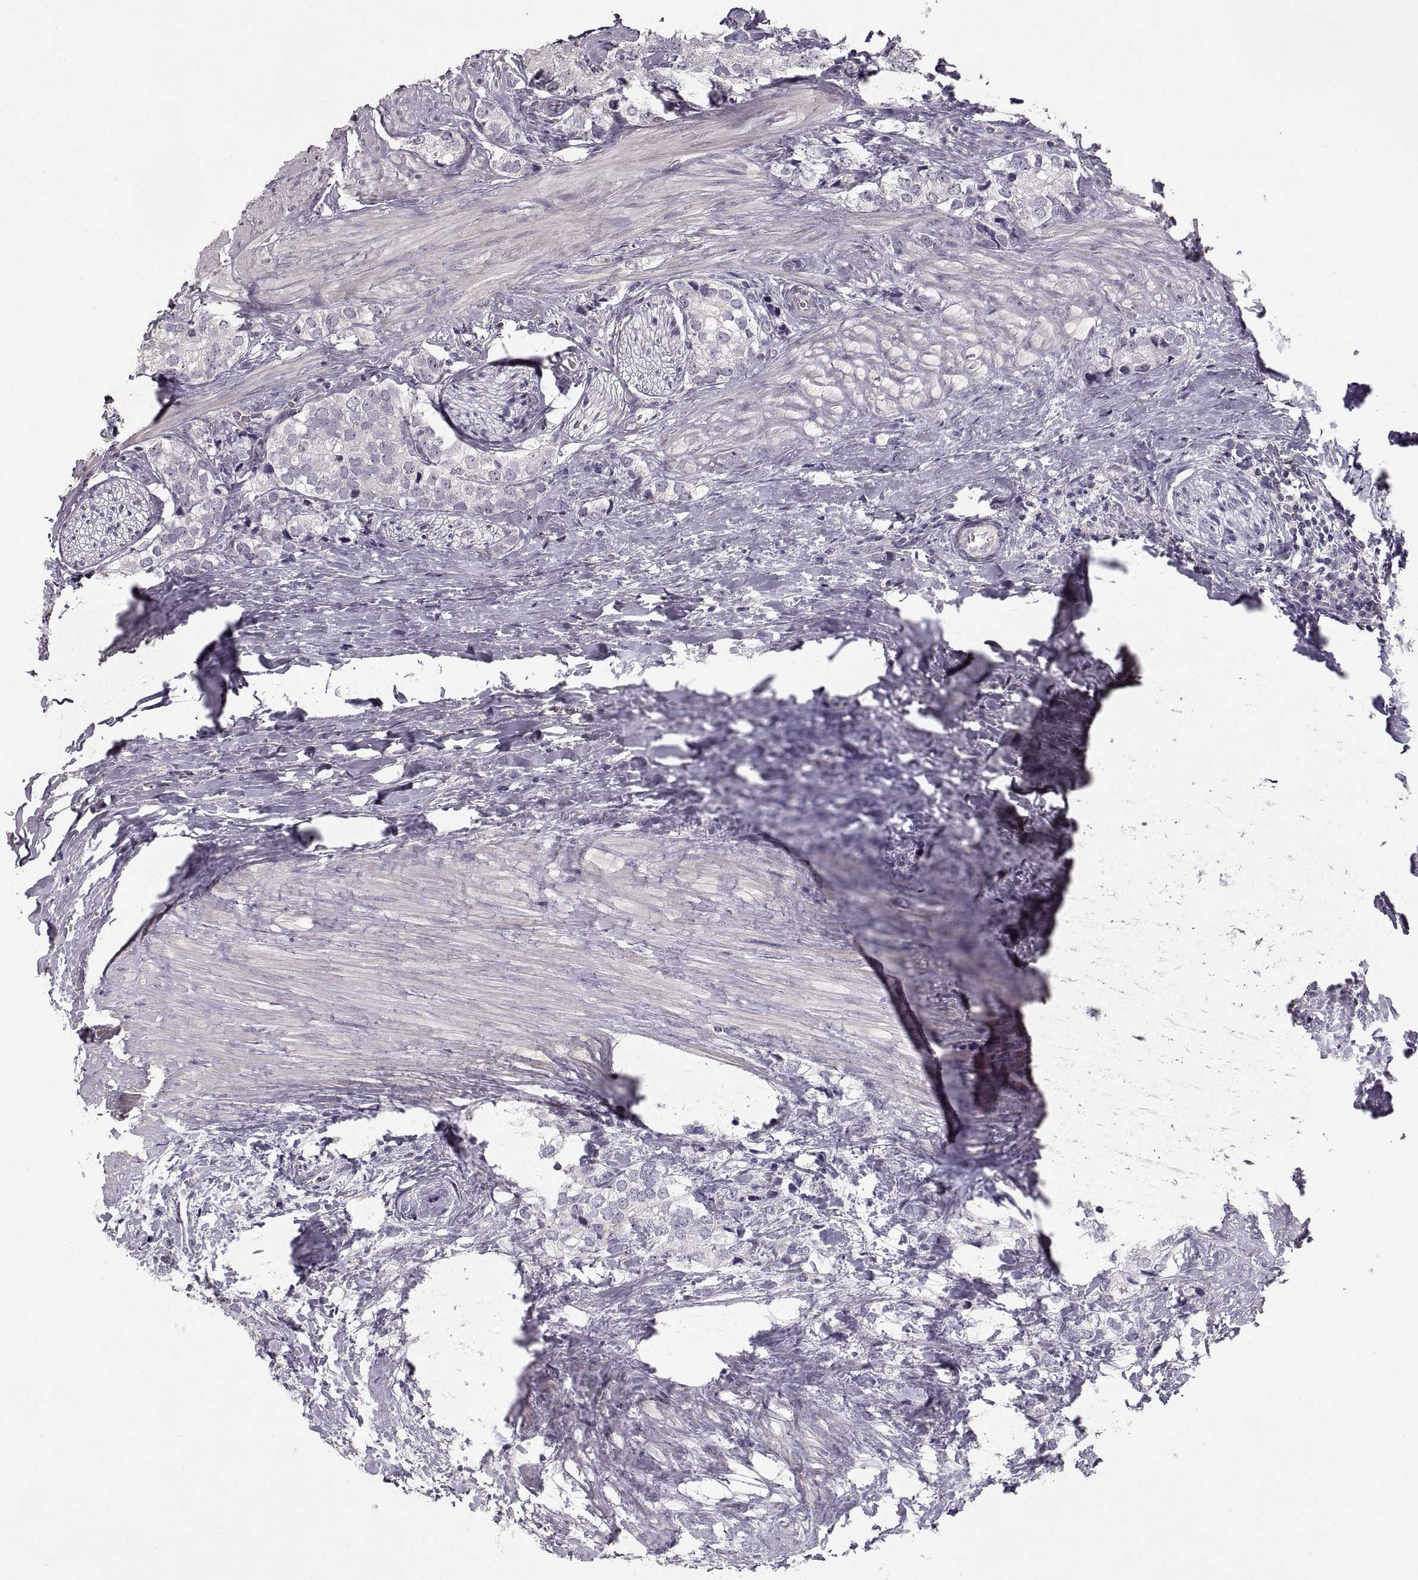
{"staining": {"intensity": "negative", "quantity": "none", "location": "none"}, "tissue": "prostate cancer", "cell_type": "Tumor cells", "image_type": "cancer", "snomed": [{"axis": "morphology", "description": "Adenocarcinoma, NOS"}, {"axis": "topography", "description": "Prostate and seminal vesicle, NOS"}], "caption": "Immunohistochemistry (IHC) histopathology image of neoplastic tissue: human adenocarcinoma (prostate) stained with DAB exhibits no significant protein expression in tumor cells.", "gene": "ADAM11", "patient": {"sex": "male", "age": 63}}